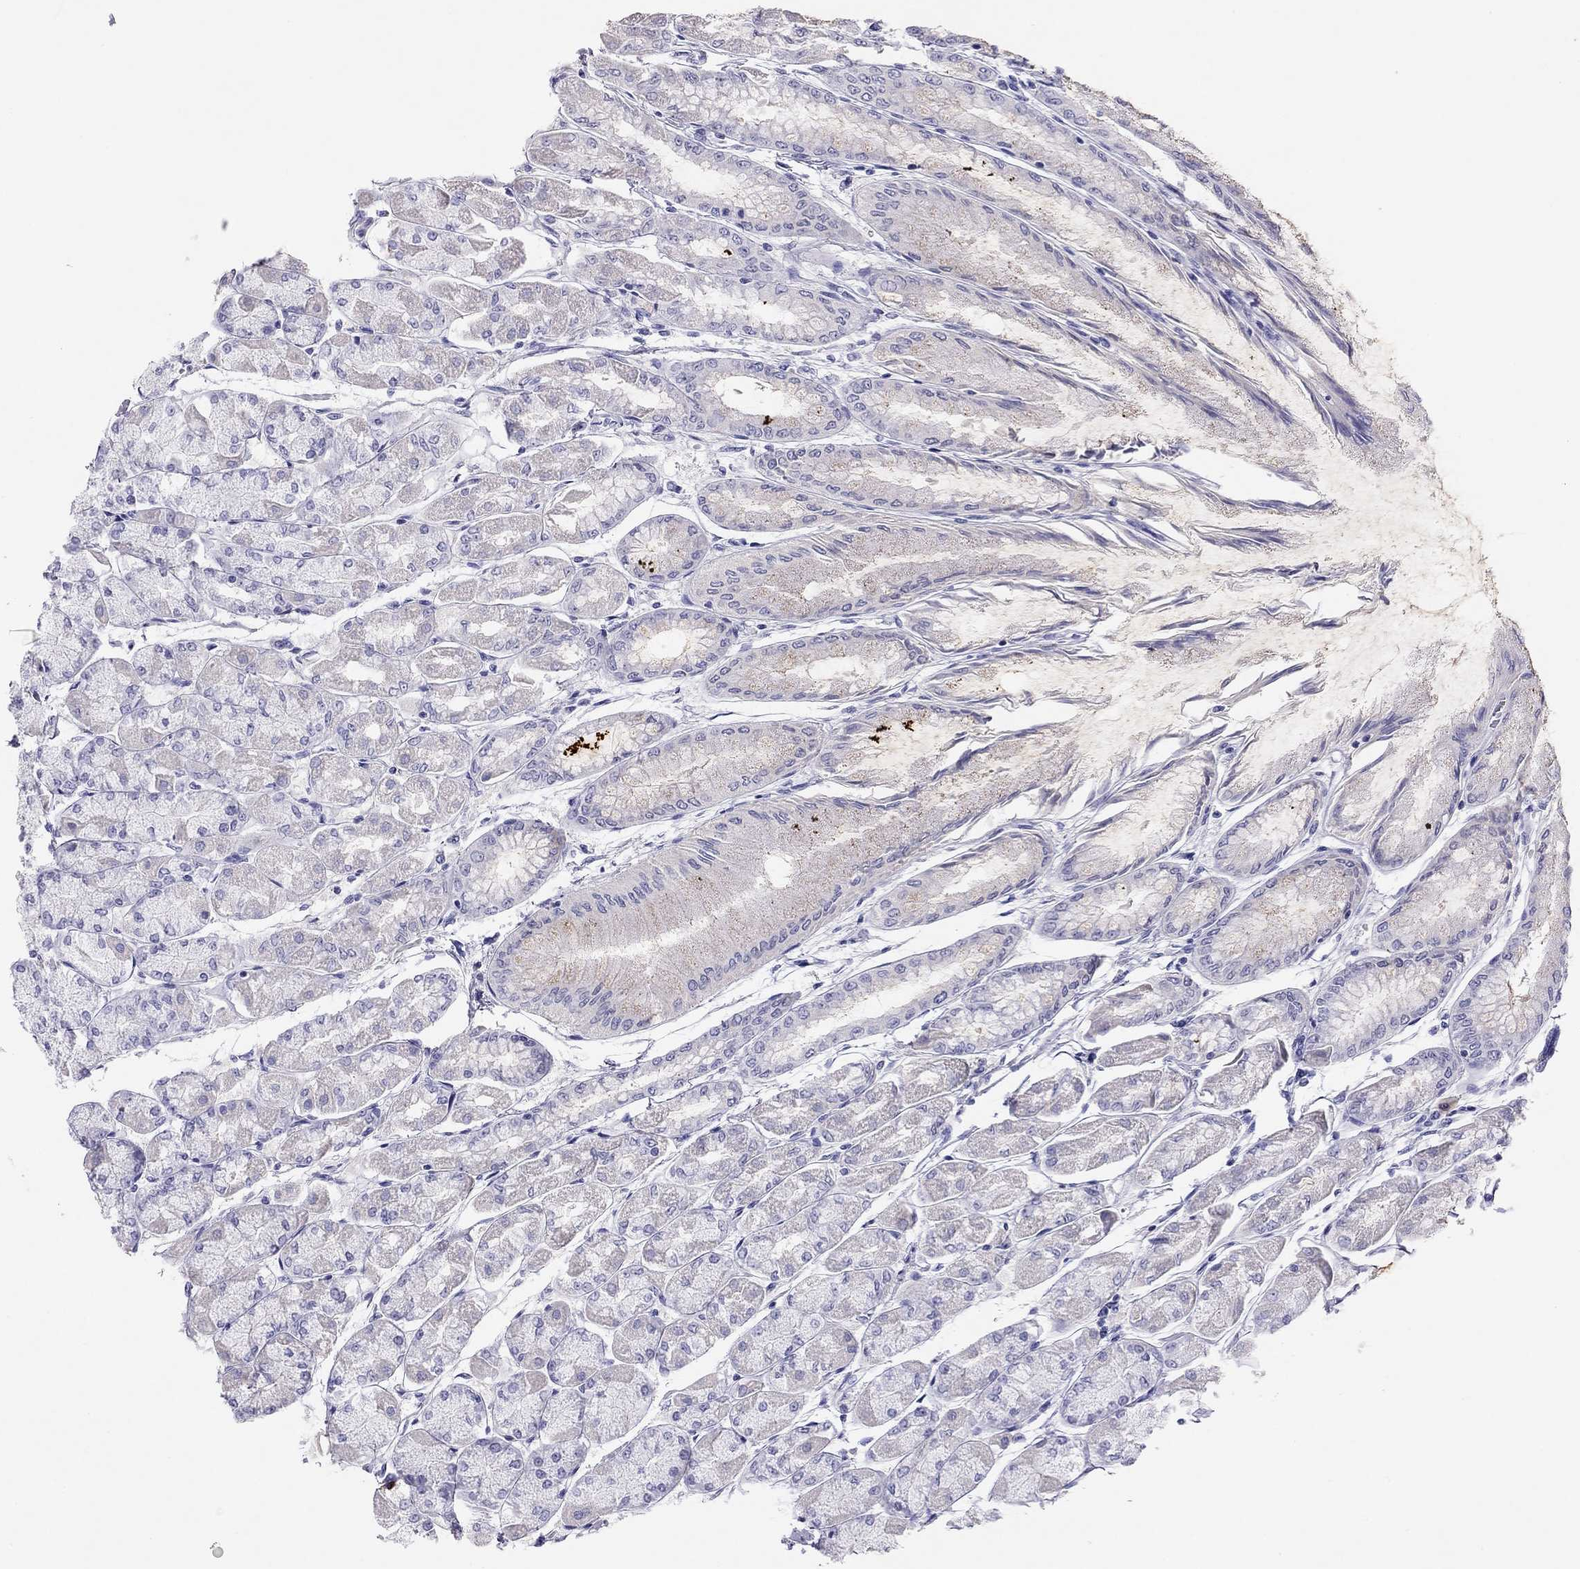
{"staining": {"intensity": "negative", "quantity": "none", "location": "none"}, "tissue": "stomach", "cell_type": "Glandular cells", "image_type": "normal", "snomed": [{"axis": "morphology", "description": "Normal tissue, NOS"}, {"axis": "topography", "description": "Stomach, upper"}], "caption": "The photomicrograph exhibits no staining of glandular cells in unremarkable stomach. Nuclei are stained in blue.", "gene": "LRIT2", "patient": {"sex": "male", "age": 60}}